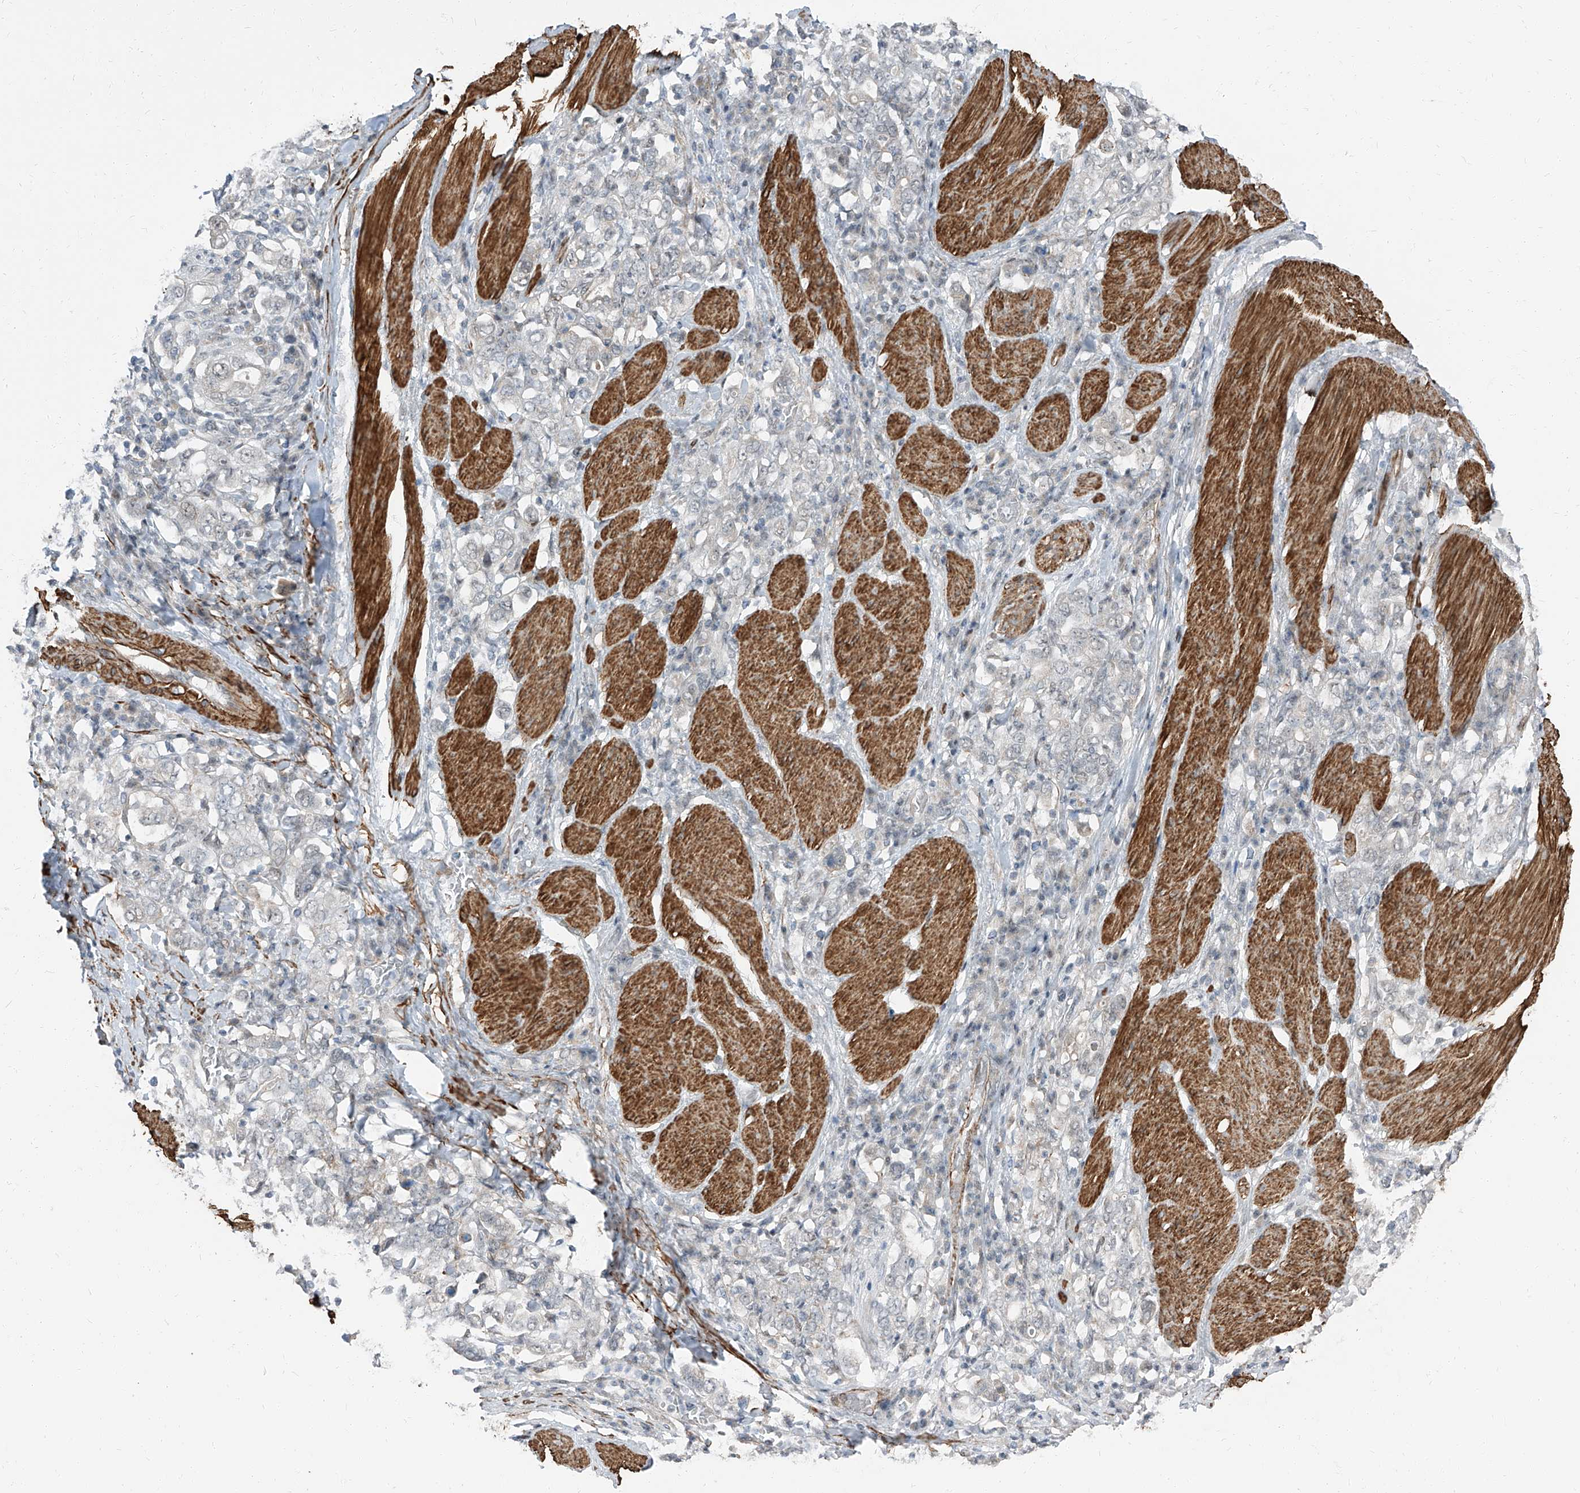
{"staining": {"intensity": "negative", "quantity": "none", "location": "none"}, "tissue": "stomach cancer", "cell_type": "Tumor cells", "image_type": "cancer", "snomed": [{"axis": "morphology", "description": "Adenocarcinoma, NOS"}, {"axis": "topography", "description": "Stomach, upper"}], "caption": "This image is of stomach cancer stained with IHC to label a protein in brown with the nuclei are counter-stained blue. There is no positivity in tumor cells.", "gene": "TXLNB", "patient": {"sex": "male", "age": 62}}